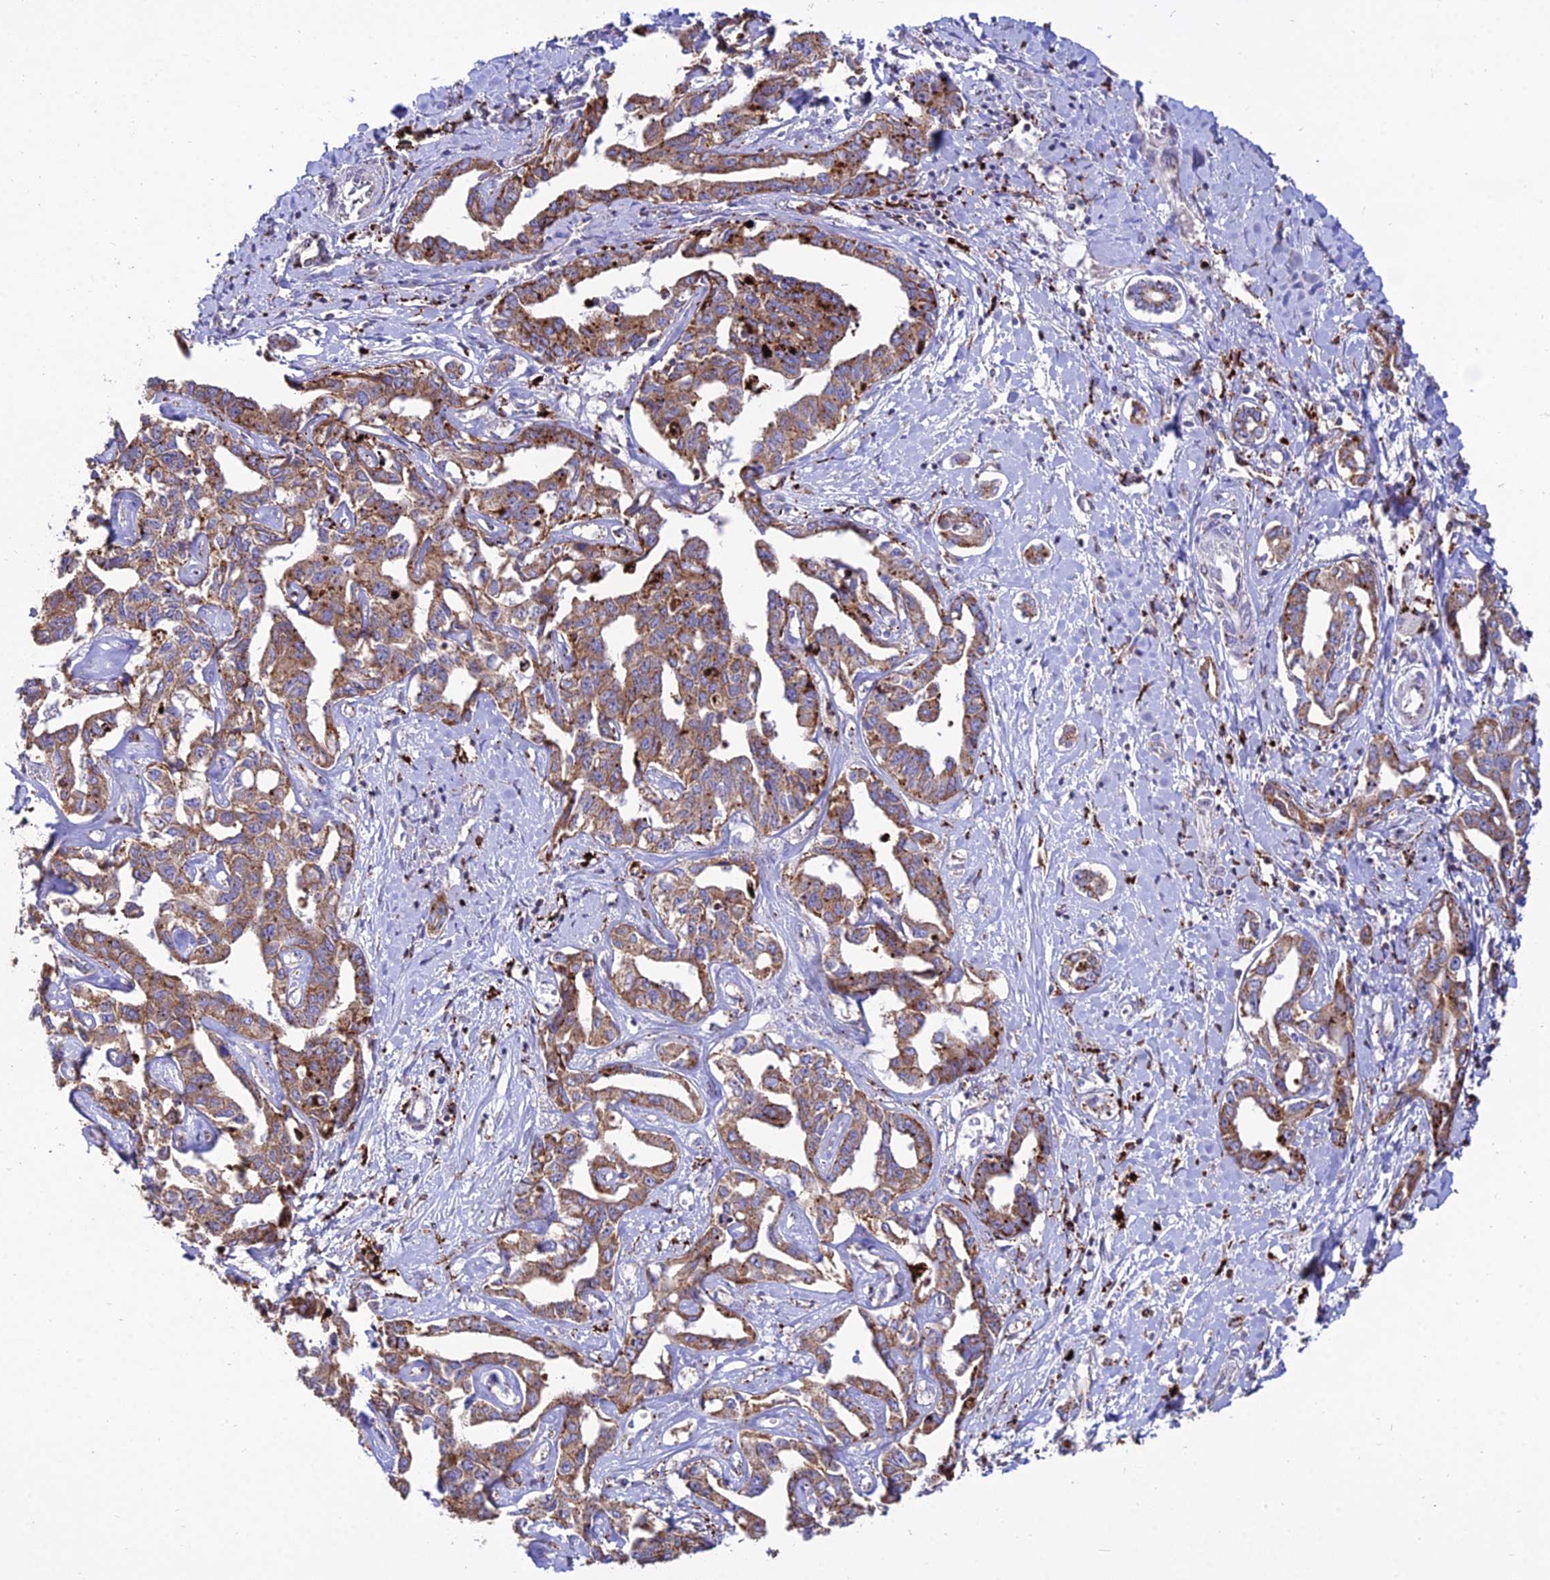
{"staining": {"intensity": "moderate", "quantity": ">75%", "location": "cytoplasmic/membranous"}, "tissue": "liver cancer", "cell_type": "Tumor cells", "image_type": "cancer", "snomed": [{"axis": "morphology", "description": "Cholangiocarcinoma"}, {"axis": "topography", "description": "Liver"}], "caption": "Immunohistochemical staining of human liver cancer (cholangiocarcinoma) exhibits medium levels of moderate cytoplasmic/membranous positivity in about >75% of tumor cells. Immunohistochemistry (ihc) stains the protein in brown and the nuclei are stained blue.", "gene": "PNLIPRP3", "patient": {"sex": "male", "age": 59}}